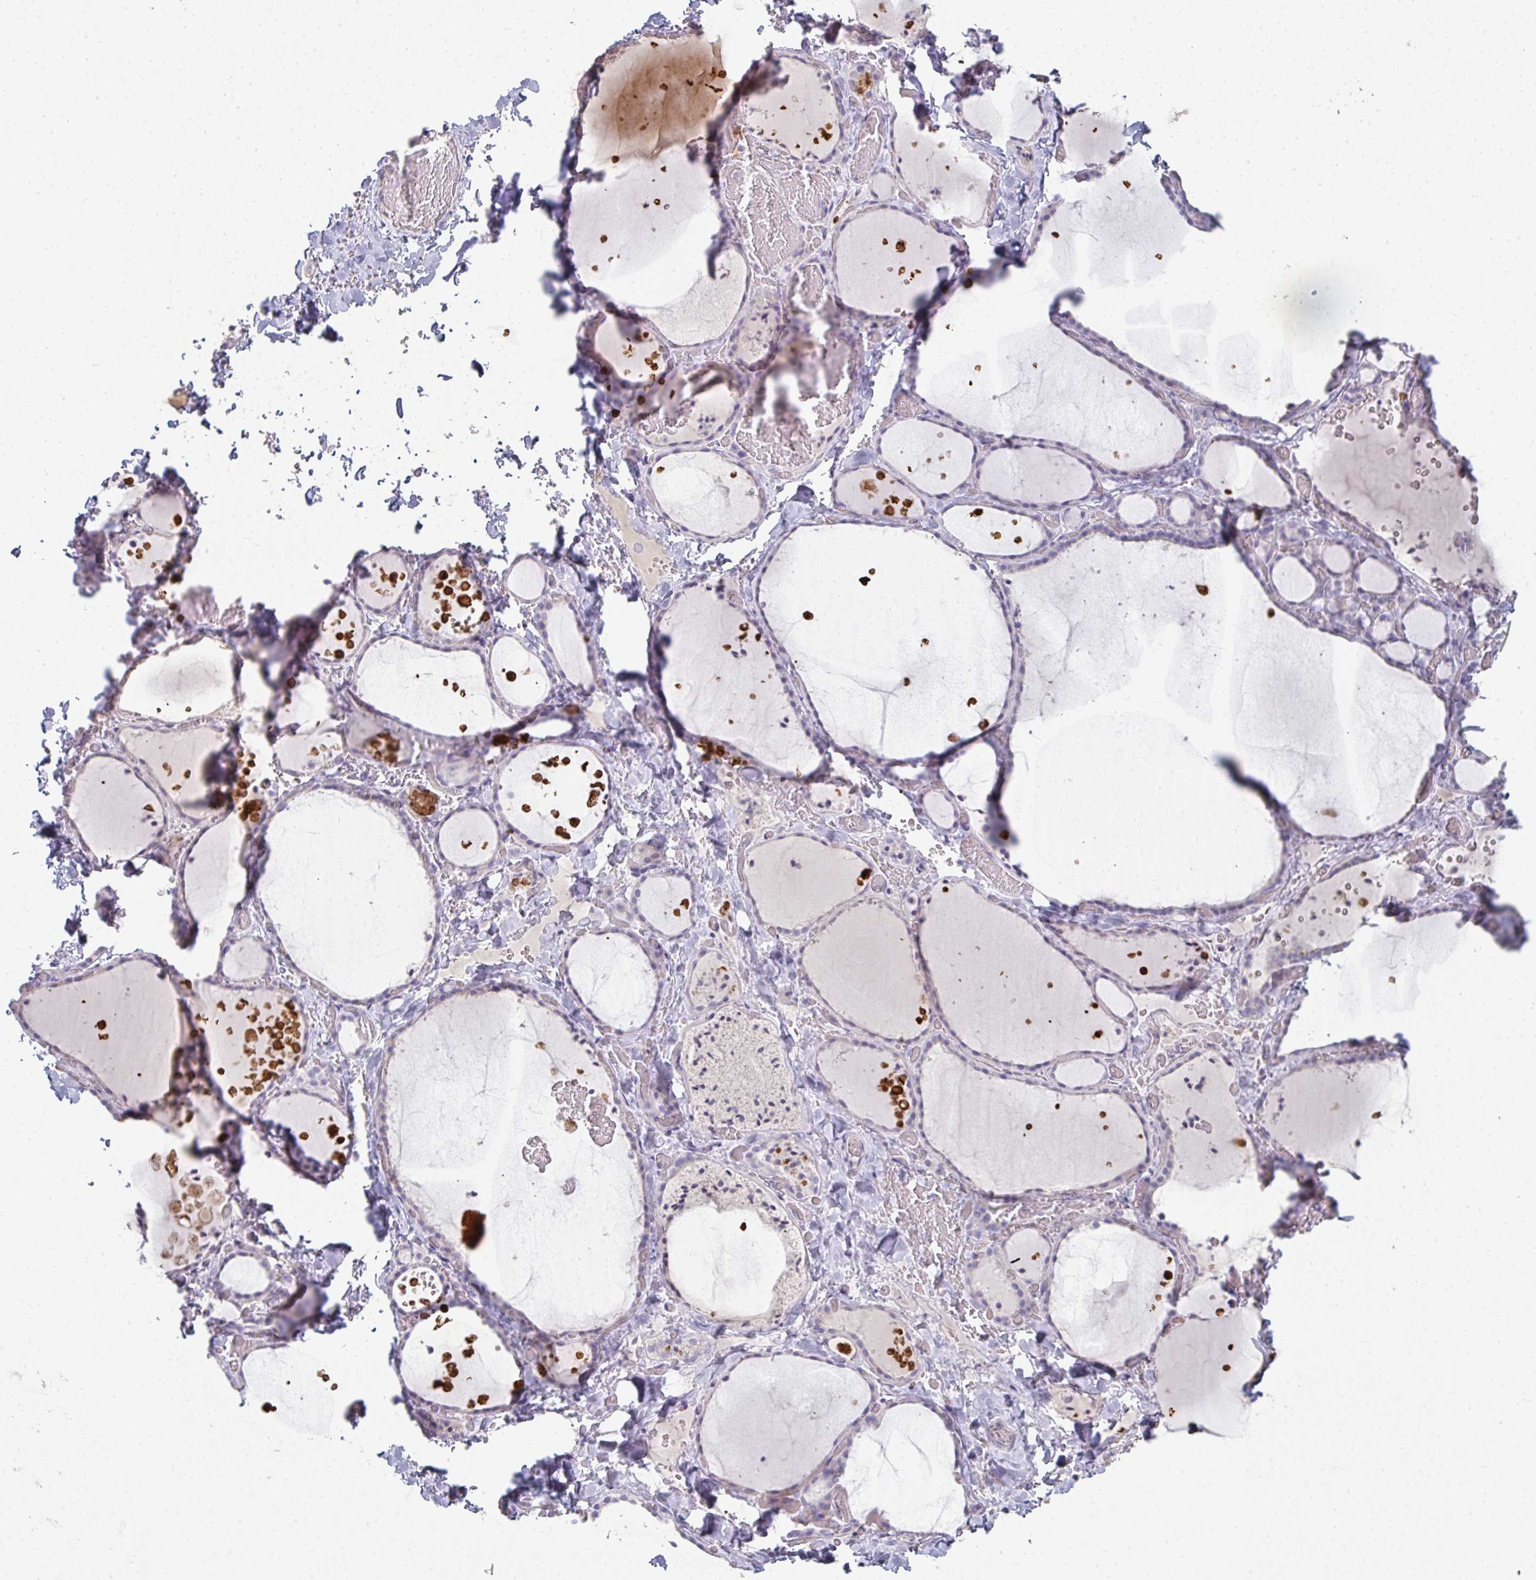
{"staining": {"intensity": "negative", "quantity": "none", "location": "none"}, "tissue": "thyroid gland", "cell_type": "Glandular cells", "image_type": "normal", "snomed": [{"axis": "morphology", "description": "Normal tissue, NOS"}, {"axis": "topography", "description": "Thyroid gland"}], "caption": "Immunohistochemistry of unremarkable thyroid gland reveals no staining in glandular cells. Nuclei are stained in blue.", "gene": "A1CF", "patient": {"sex": "female", "age": 36}}